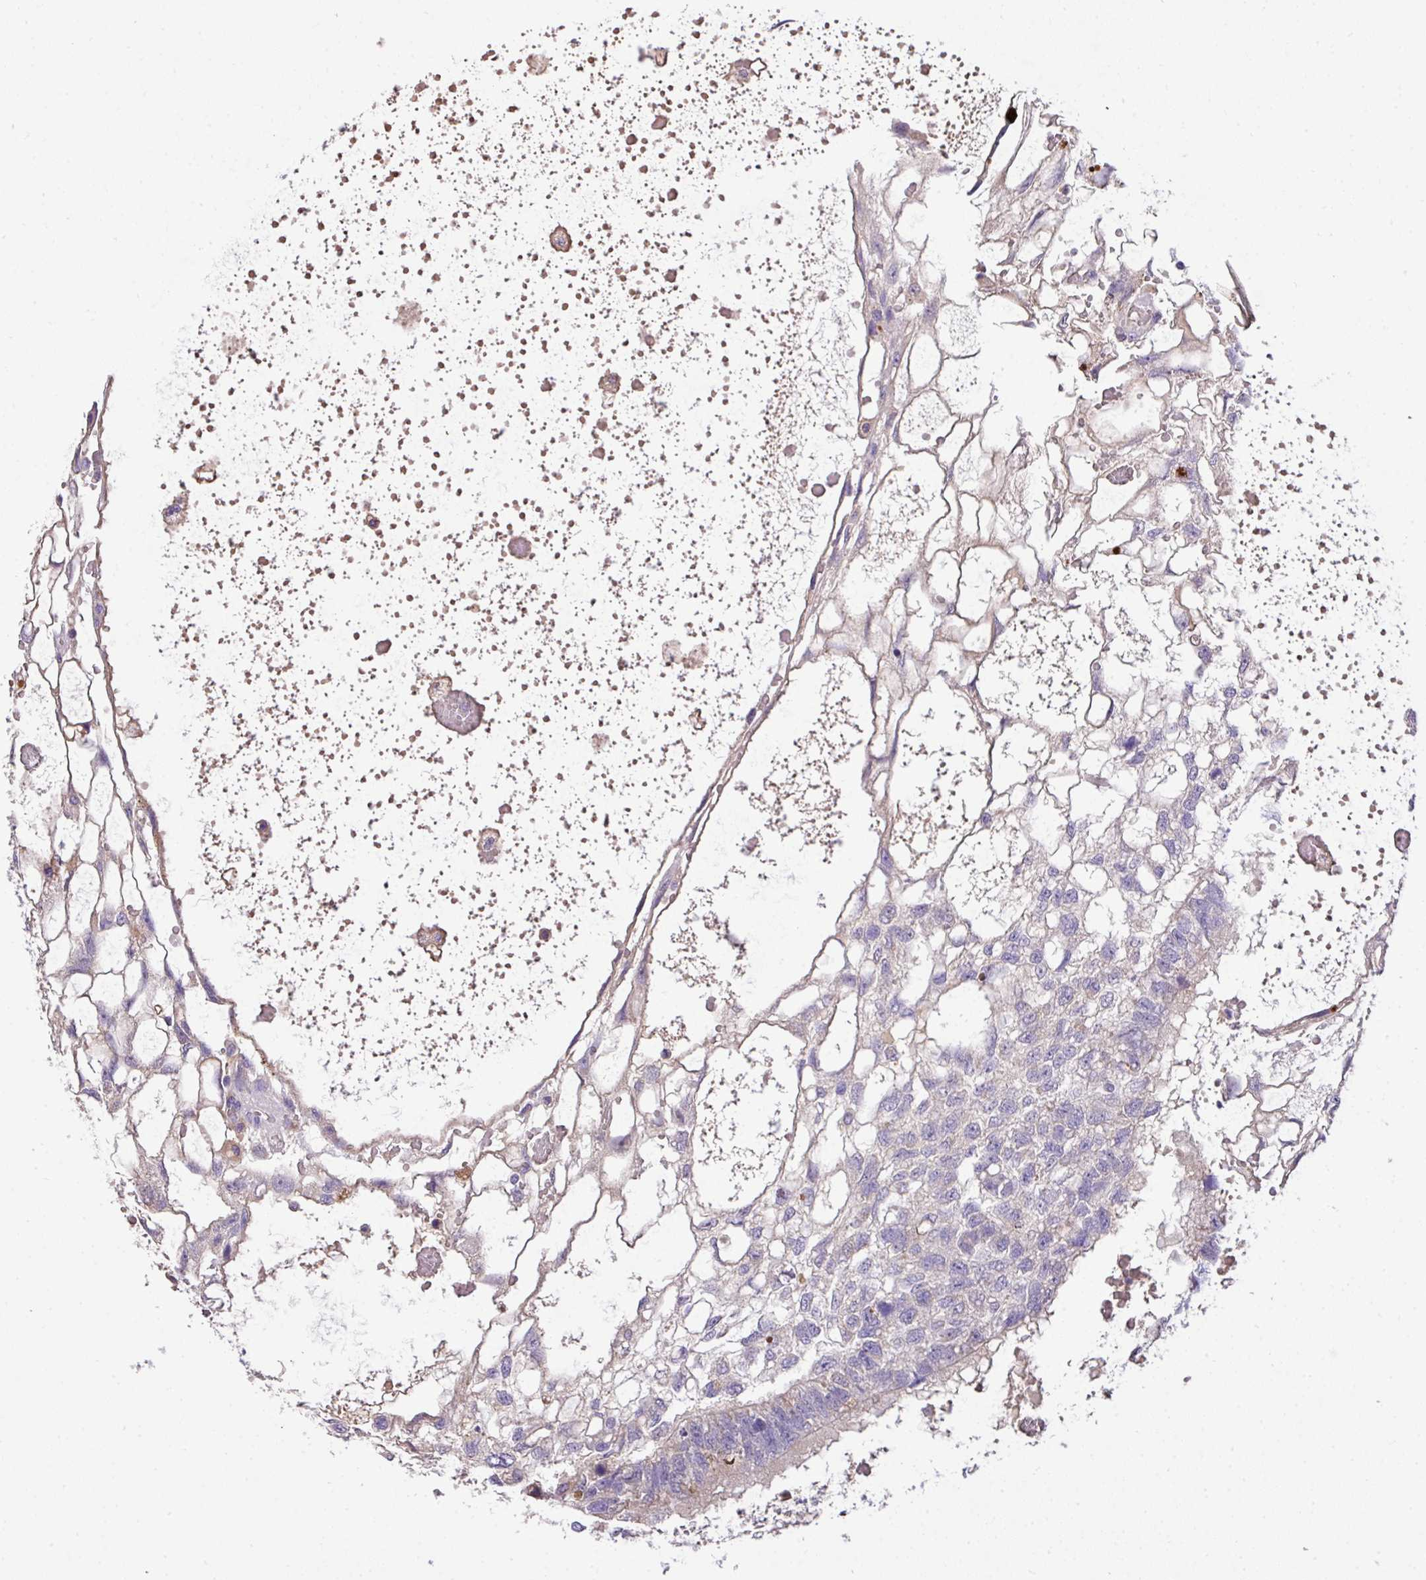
{"staining": {"intensity": "negative", "quantity": "none", "location": "none"}, "tissue": "testis cancer", "cell_type": "Tumor cells", "image_type": "cancer", "snomed": [{"axis": "morphology", "description": "Normal tissue, NOS"}, {"axis": "morphology", "description": "Carcinoma, Embryonal, NOS"}, {"axis": "topography", "description": "Testis"}], "caption": "There is no significant expression in tumor cells of embryonal carcinoma (testis).", "gene": "ANXA2R", "patient": {"sex": "male", "age": 32}}